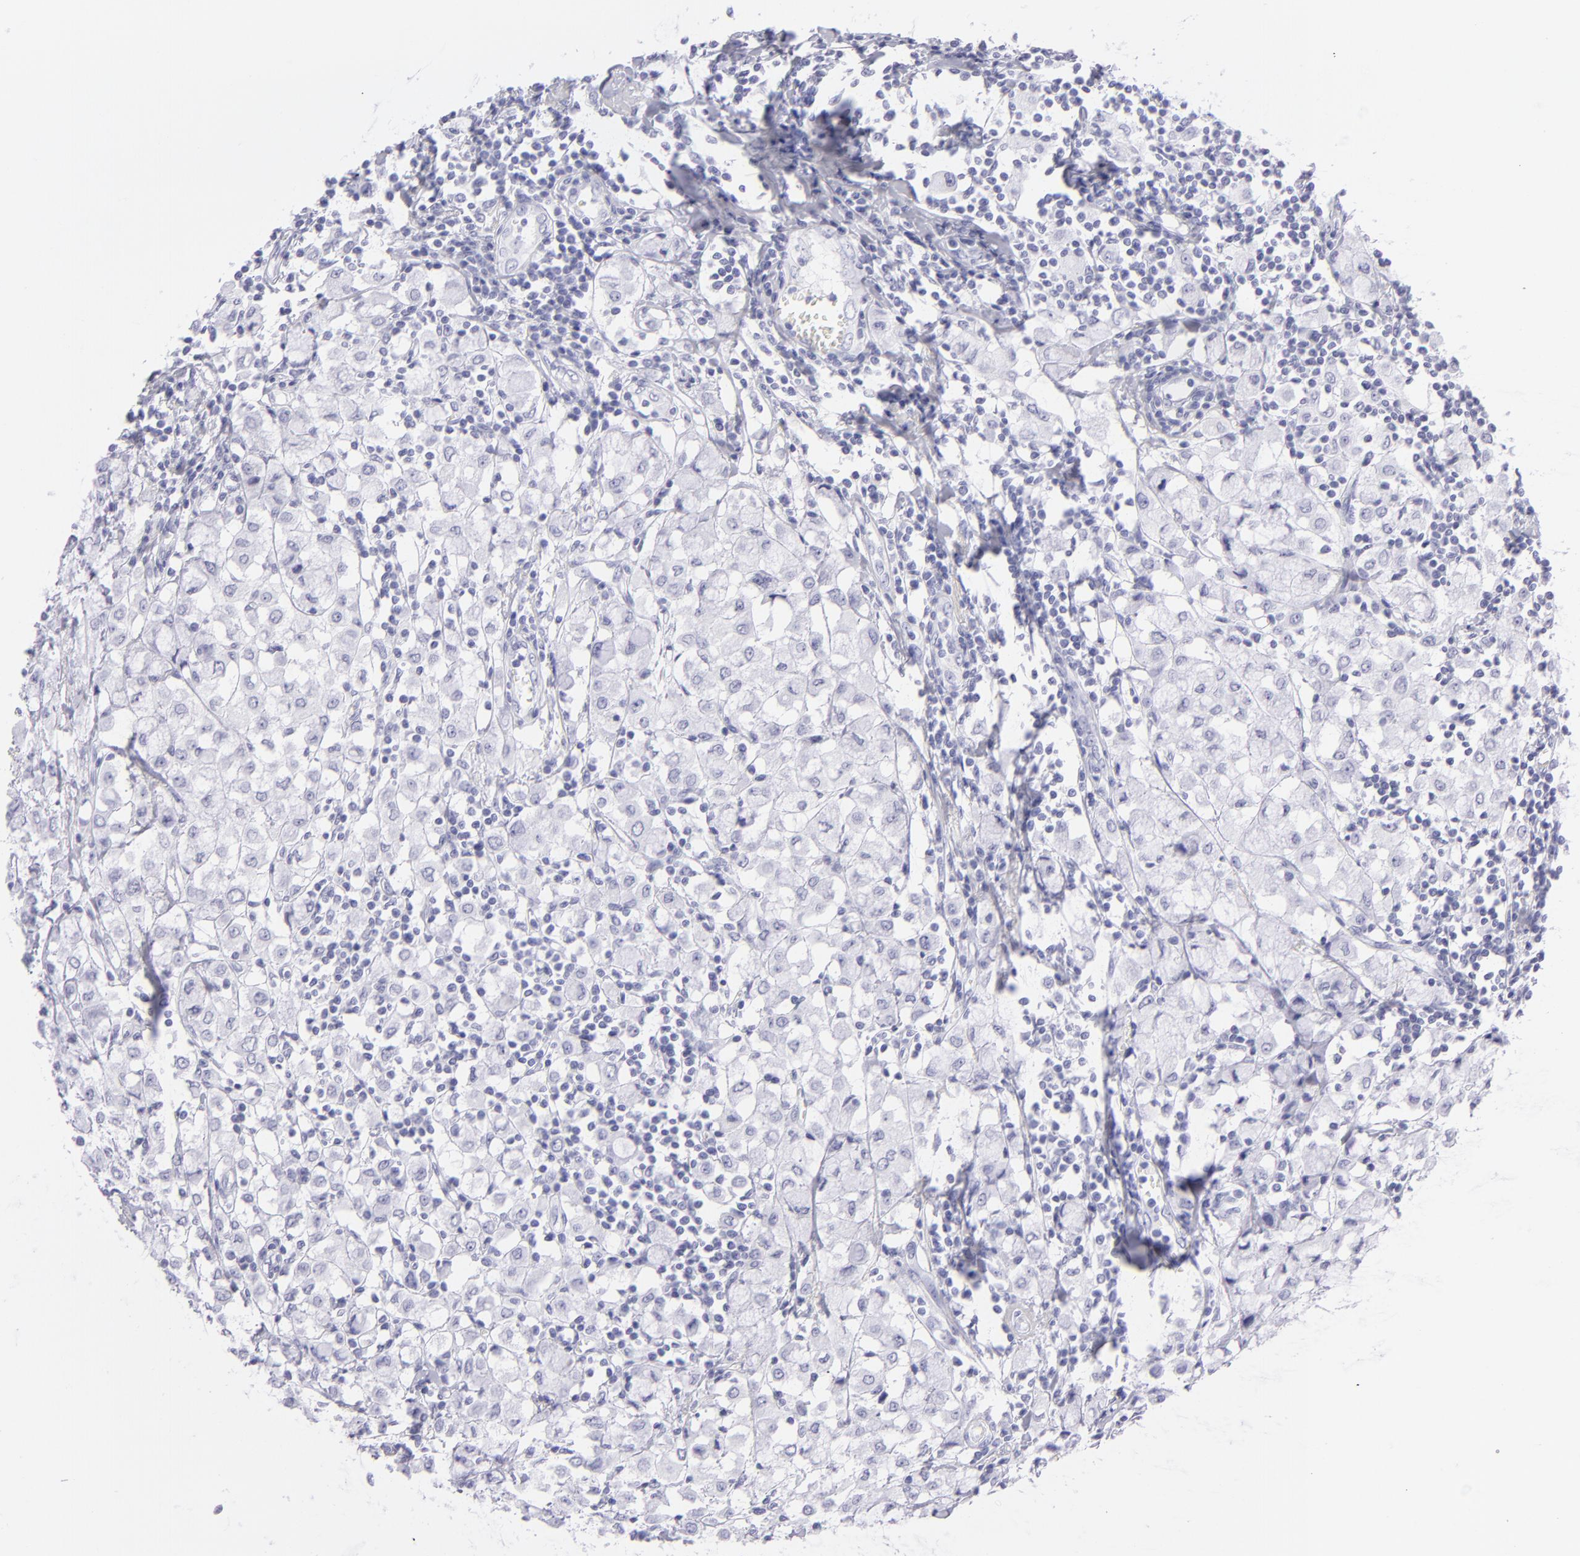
{"staining": {"intensity": "negative", "quantity": "none", "location": "none"}, "tissue": "breast cancer", "cell_type": "Tumor cells", "image_type": "cancer", "snomed": [{"axis": "morphology", "description": "Lobular carcinoma"}, {"axis": "topography", "description": "Breast"}], "caption": "Image shows no significant protein expression in tumor cells of breast cancer. The staining is performed using DAB (3,3'-diaminobenzidine) brown chromogen with nuclei counter-stained in using hematoxylin.", "gene": "PVALB", "patient": {"sex": "female", "age": 85}}